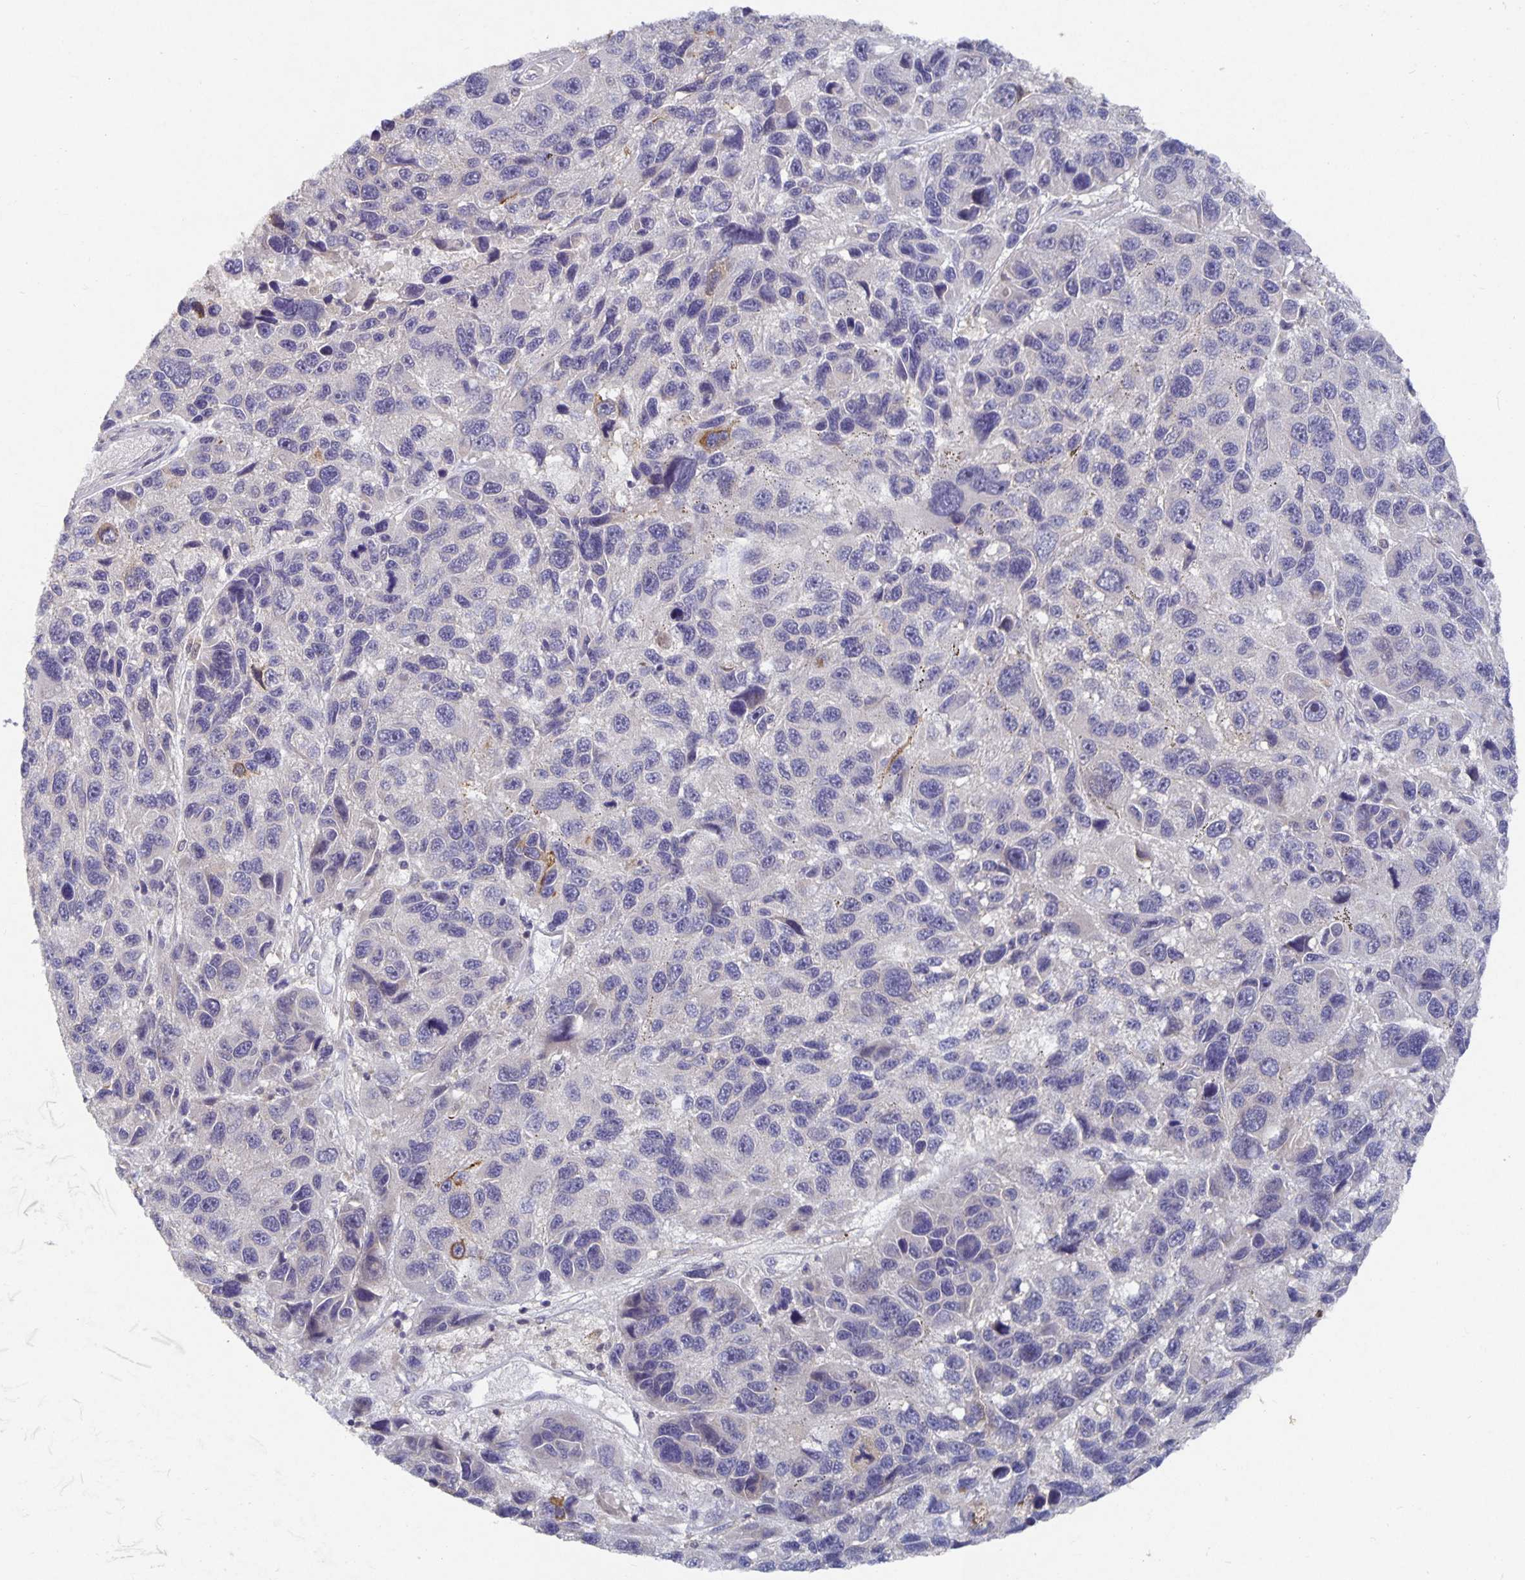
{"staining": {"intensity": "negative", "quantity": "none", "location": "none"}, "tissue": "melanoma", "cell_type": "Tumor cells", "image_type": "cancer", "snomed": [{"axis": "morphology", "description": "Malignant melanoma, NOS"}, {"axis": "topography", "description": "Skin"}], "caption": "This image is of malignant melanoma stained with IHC to label a protein in brown with the nuclei are counter-stained blue. There is no staining in tumor cells.", "gene": "HEPN1", "patient": {"sex": "male", "age": 53}}